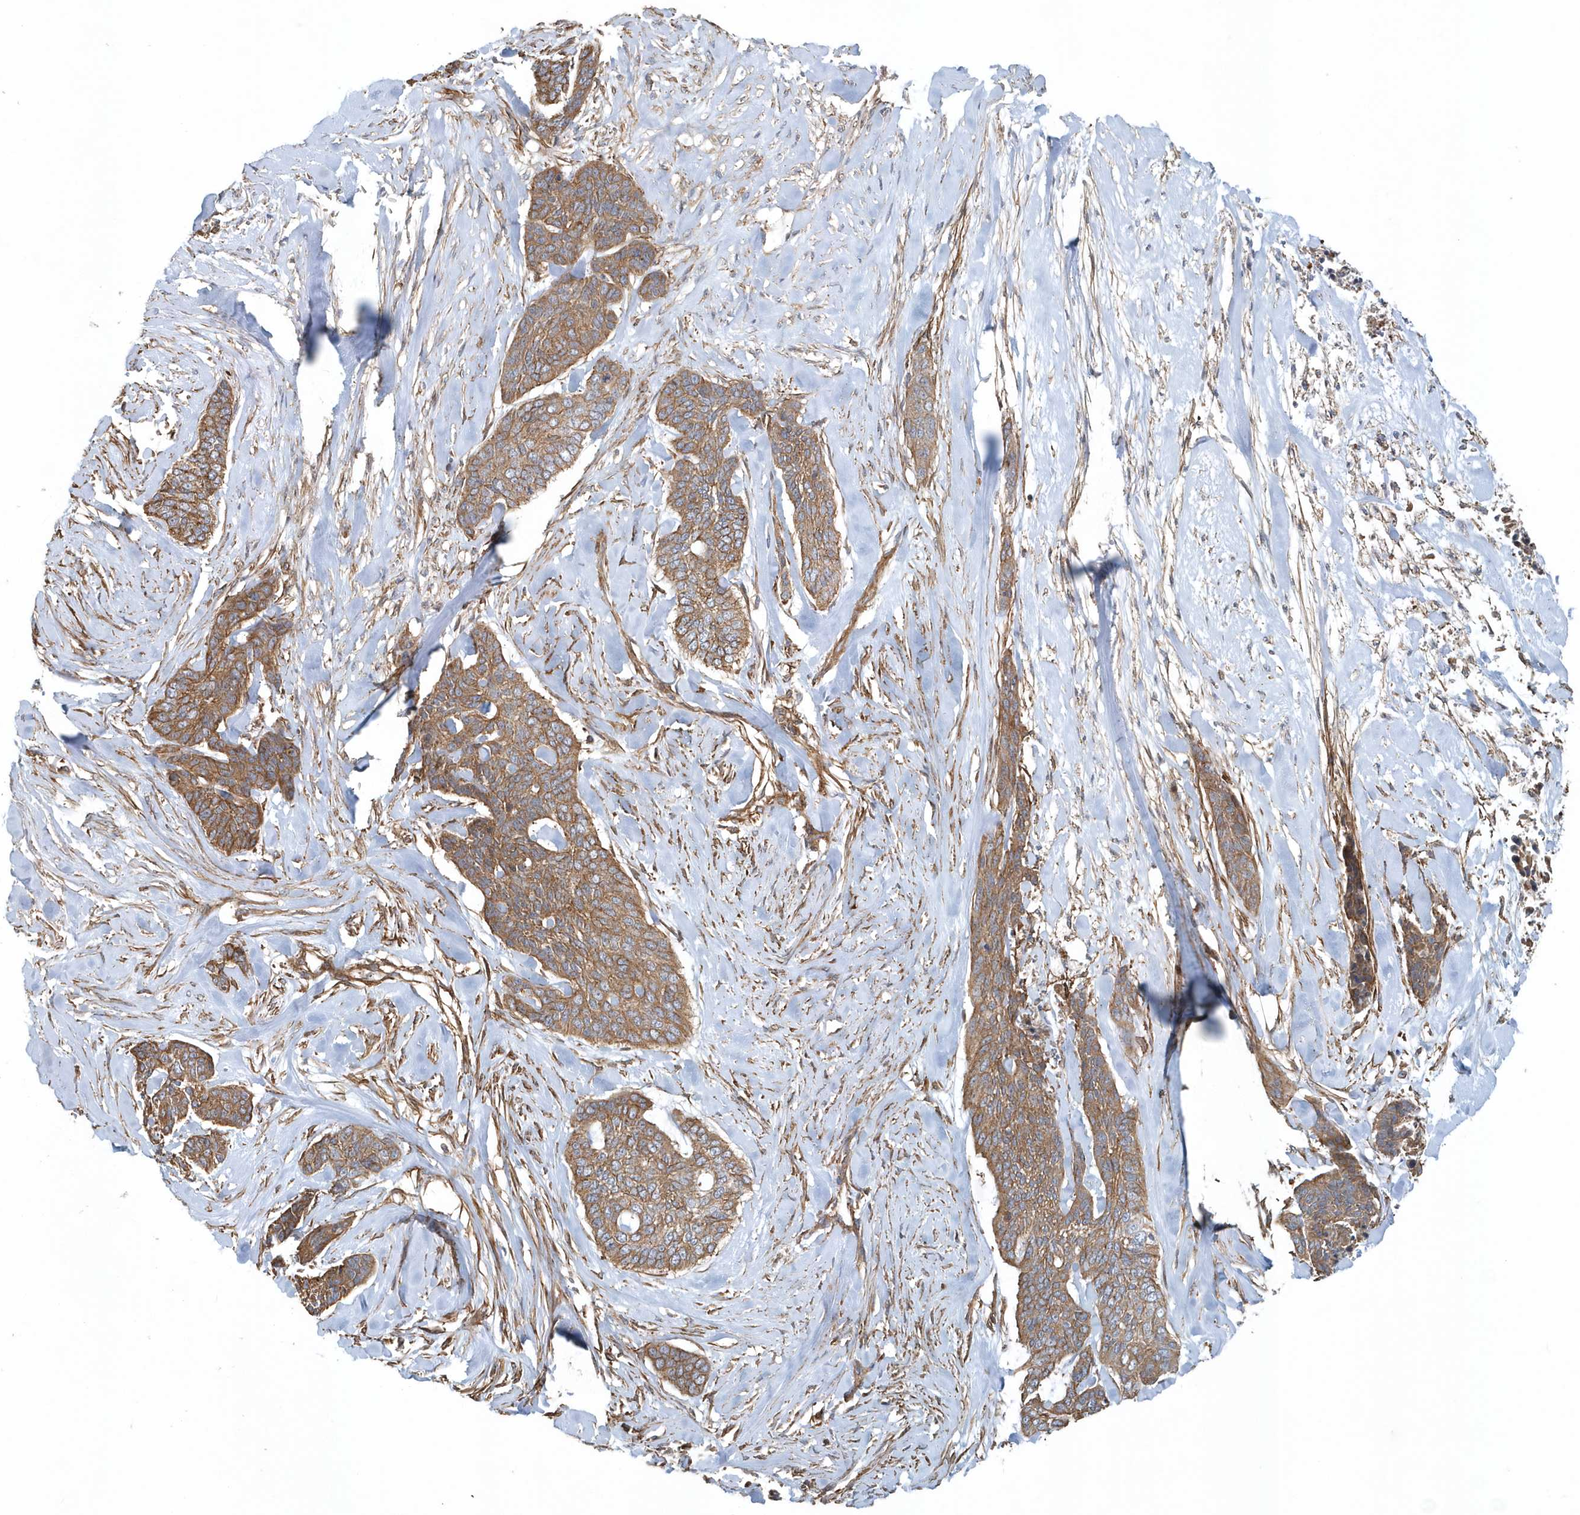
{"staining": {"intensity": "moderate", "quantity": ">75%", "location": "cytoplasmic/membranous"}, "tissue": "skin cancer", "cell_type": "Tumor cells", "image_type": "cancer", "snomed": [{"axis": "morphology", "description": "Basal cell carcinoma"}, {"axis": "topography", "description": "Skin"}], "caption": "This histopathology image displays immunohistochemistry staining of human skin cancer, with medium moderate cytoplasmic/membranous staining in about >75% of tumor cells.", "gene": "MMUT", "patient": {"sex": "female", "age": 64}}